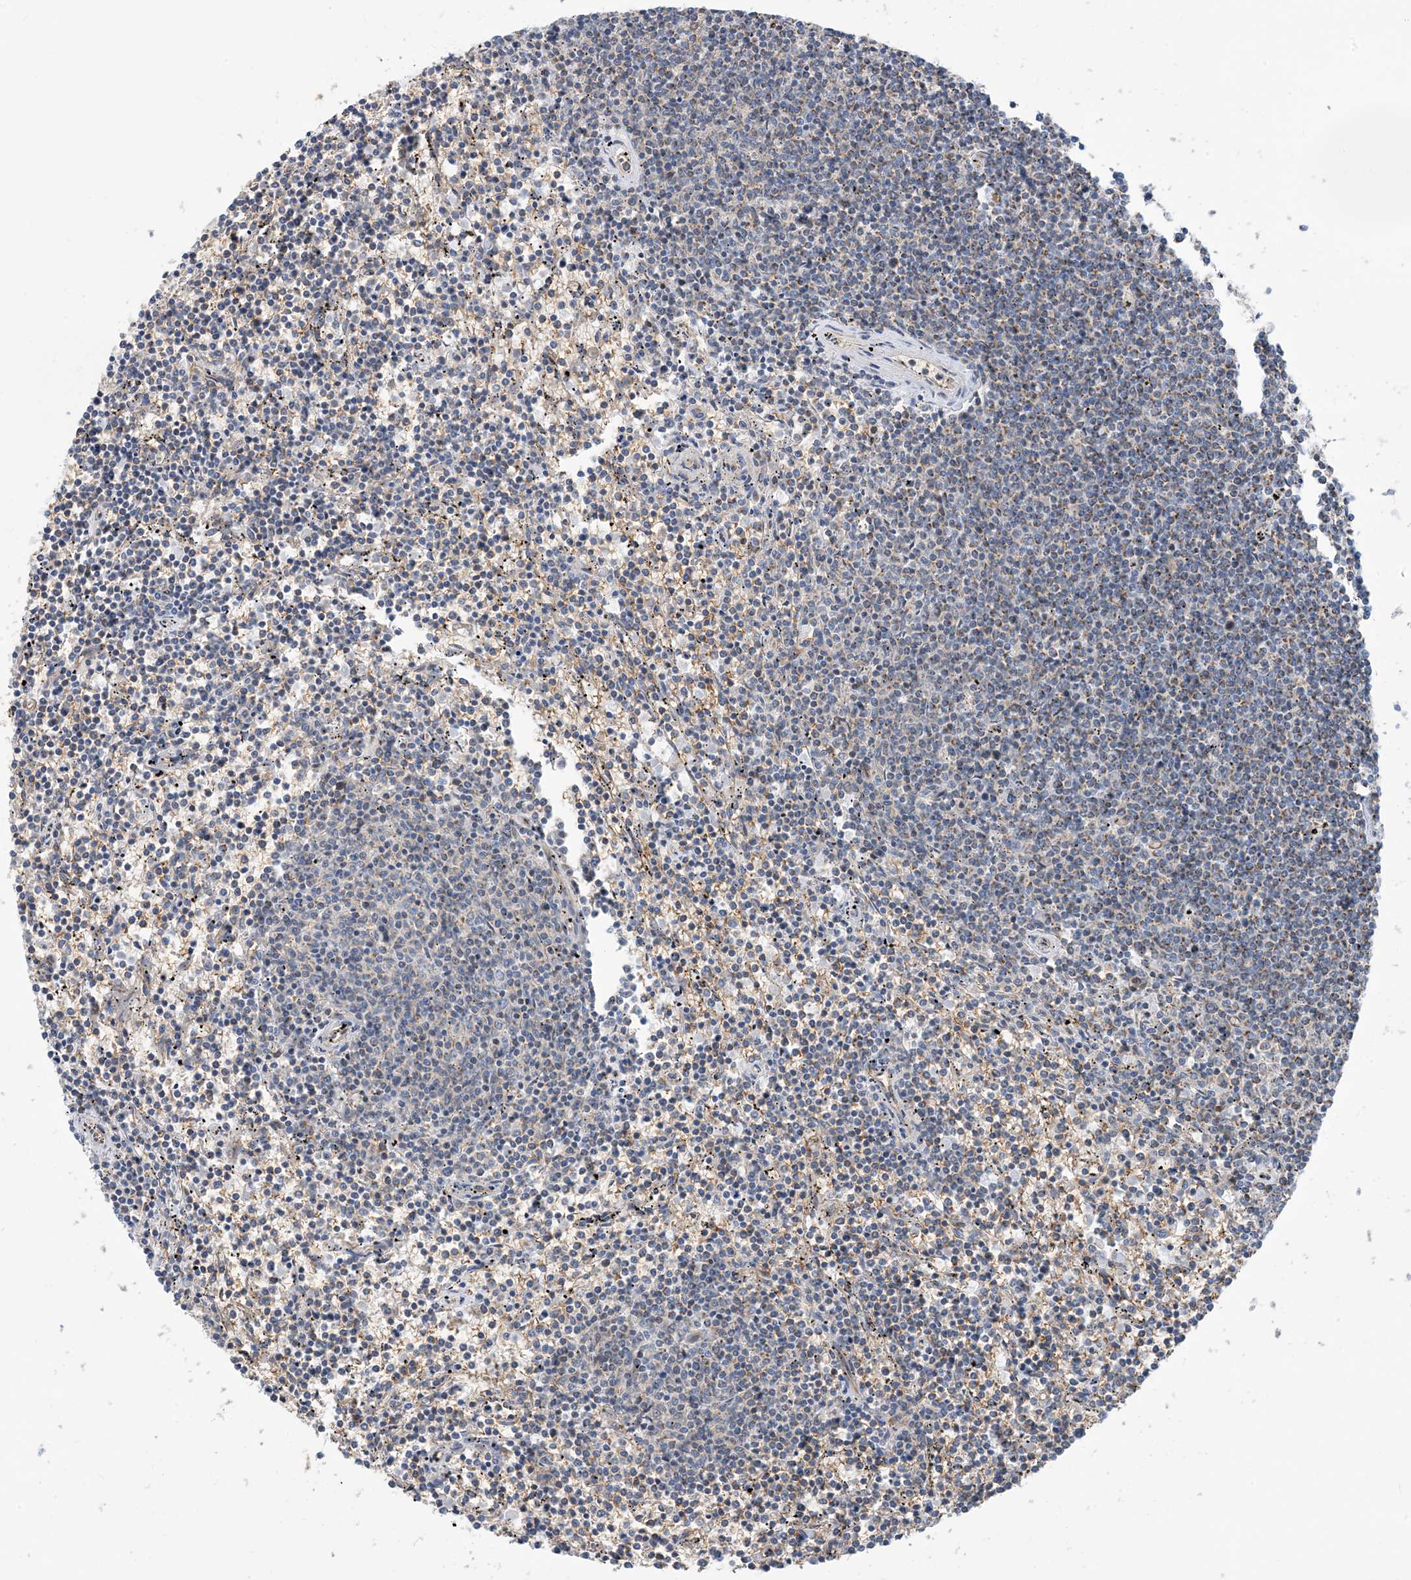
{"staining": {"intensity": "negative", "quantity": "none", "location": "none"}, "tissue": "lymphoma", "cell_type": "Tumor cells", "image_type": "cancer", "snomed": [{"axis": "morphology", "description": "Malignant lymphoma, non-Hodgkin's type, Low grade"}, {"axis": "topography", "description": "Spleen"}], "caption": "Lymphoma was stained to show a protein in brown. There is no significant positivity in tumor cells. Brightfield microscopy of IHC stained with DAB (3,3'-diaminobenzidine) (brown) and hematoxylin (blue), captured at high magnification.", "gene": "PHOSPHO2", "patient": {"sex": "female", "age": 50}}